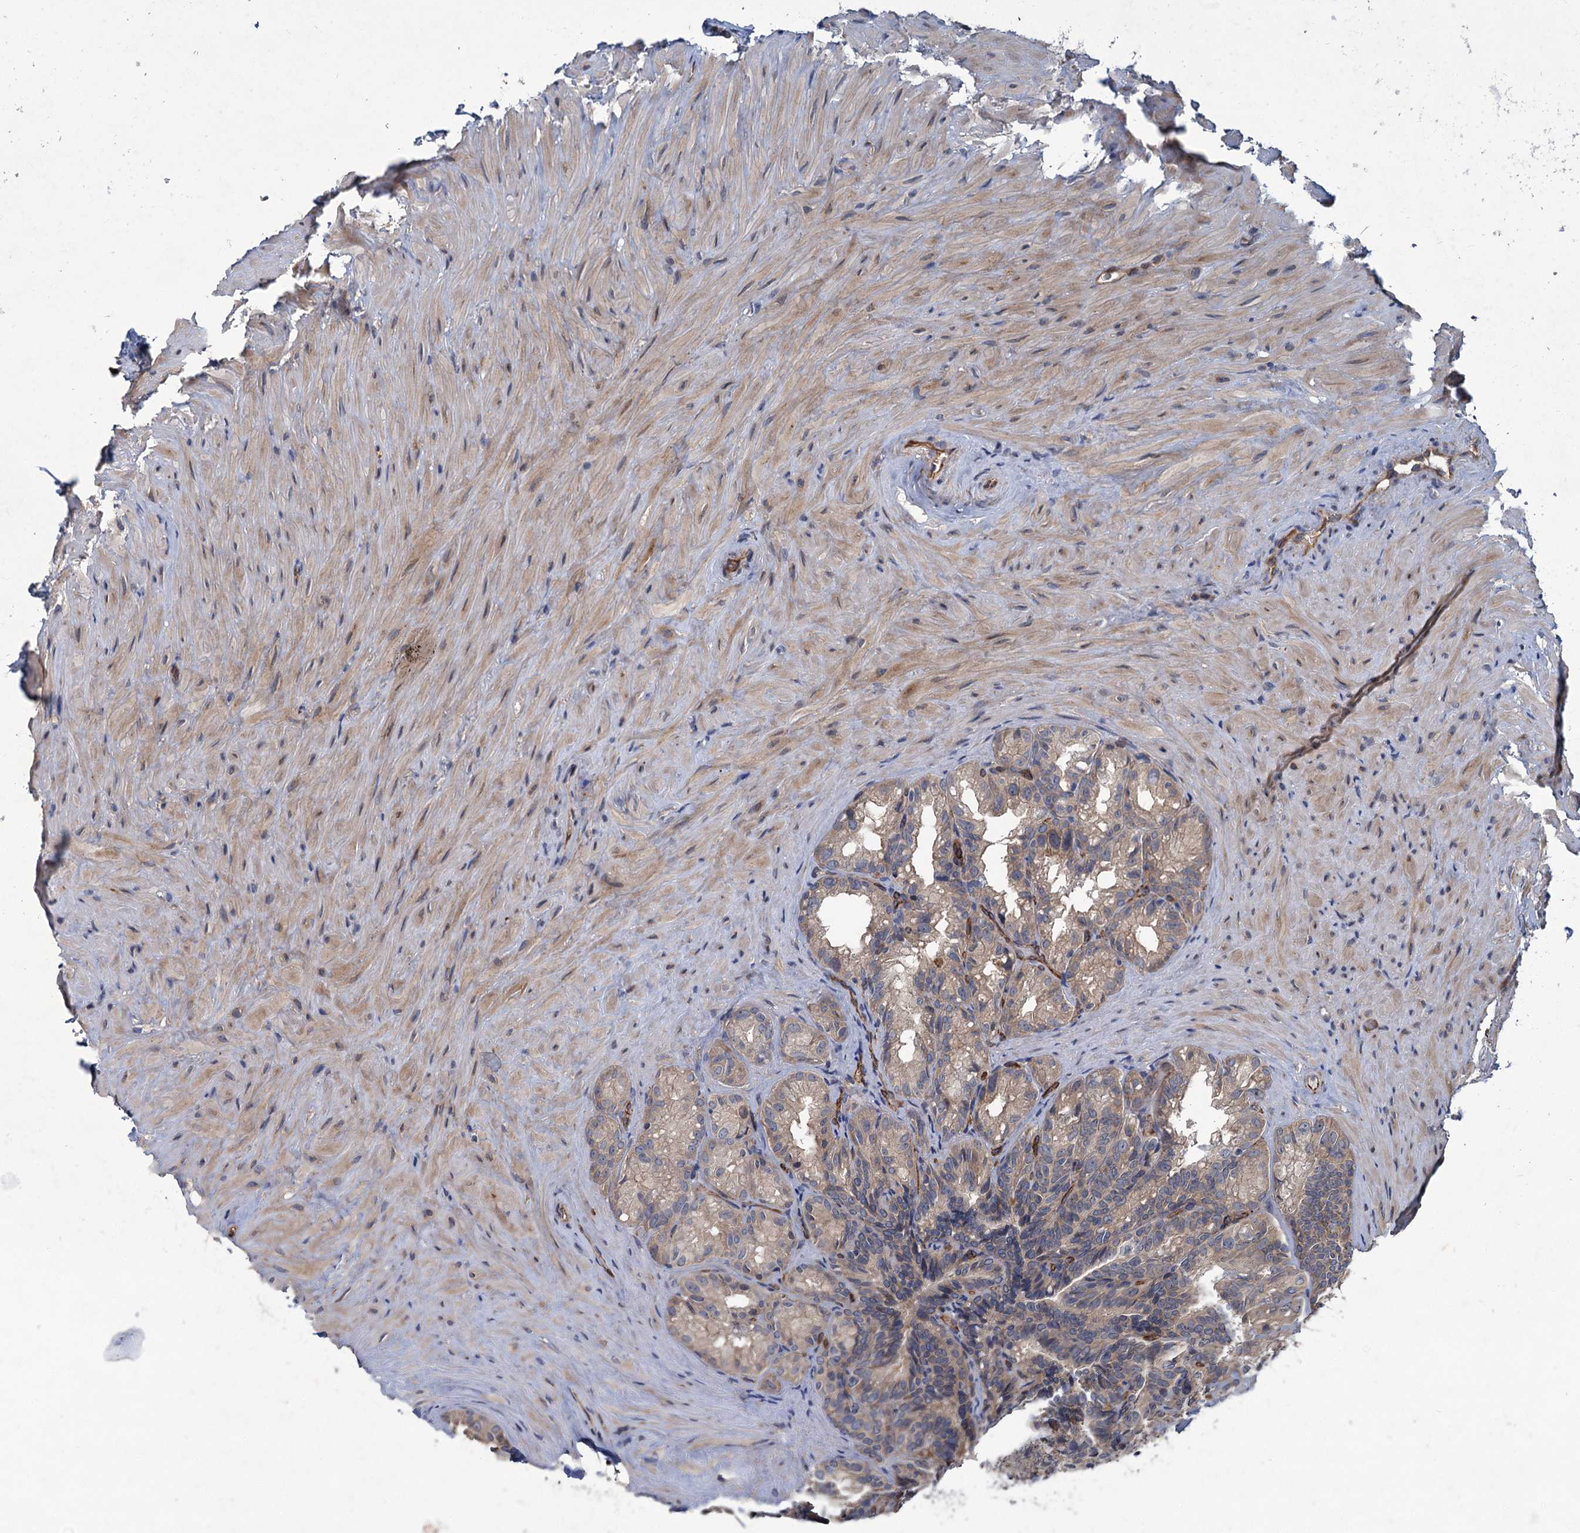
{"staining": {"intensity": "weak", "quantity": "25%-75%", "location": "cytoplasmic/membranous"}, "tissue": "seminal vesicle", "cell_type": "Glandular cells", "image_type": "normal", "snomed": [{"axis": "morphology", "description": "Normal tissue, NOS"}, {"axis": "topography", "description": "Seminal veicle"}], "caption": "Seminal vesicle stained with DAB (3,3'-diaminobenzidine) immunohistochemistry exhibits low levels of weak cytoplasmic/membranous staining in approximately 25%-75% of glandular cells.", "gene": "PKN2", "patient": {"sex": "male", "age": 60}}